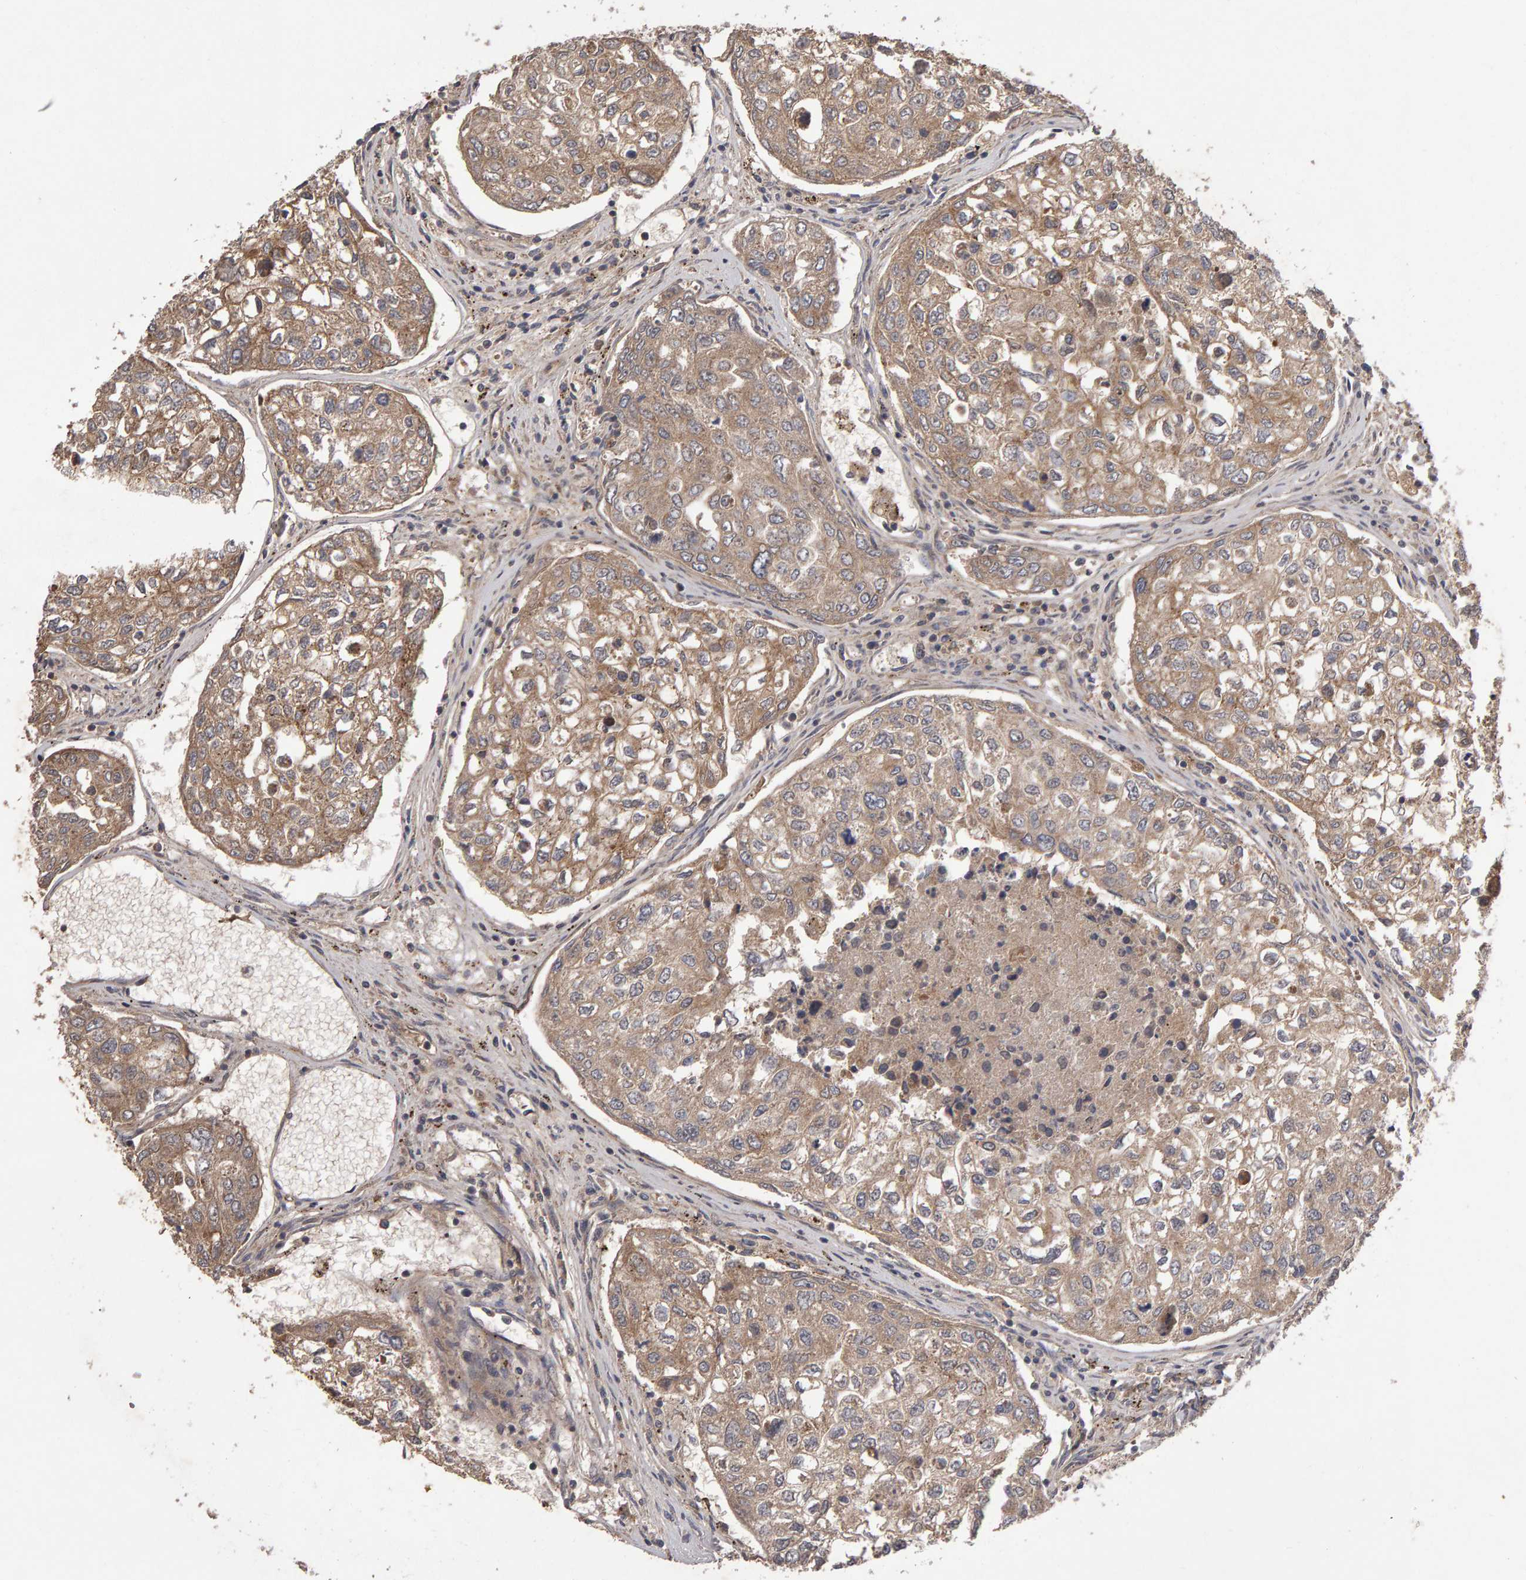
{"staining": {"intensity": "weak", "quantity": ">75%", "location": "cytoplasmic/membranous"}, "tissue": "urothelial cancer", "cell_type": "Tumor cells", "image_type": "cancer", "snomed": [{"axis": "morphology", "description": "Urothelial carcinoma, High grade"}, {"axis": "topography", "description": "Lymph node"}, {"axis": "topography", "description": "Urinary bladder"}], "caption": "This photomicrograph displays urothelial cancer stained with immunohistochemistry to label a protein in brown. The cytoplasmic/membranous of tumor cells show weak positivity for the protein. Nuclei are counter-stained blue.", "gene": "PGS1", "patient": {"sex": "male", "age": 51}}